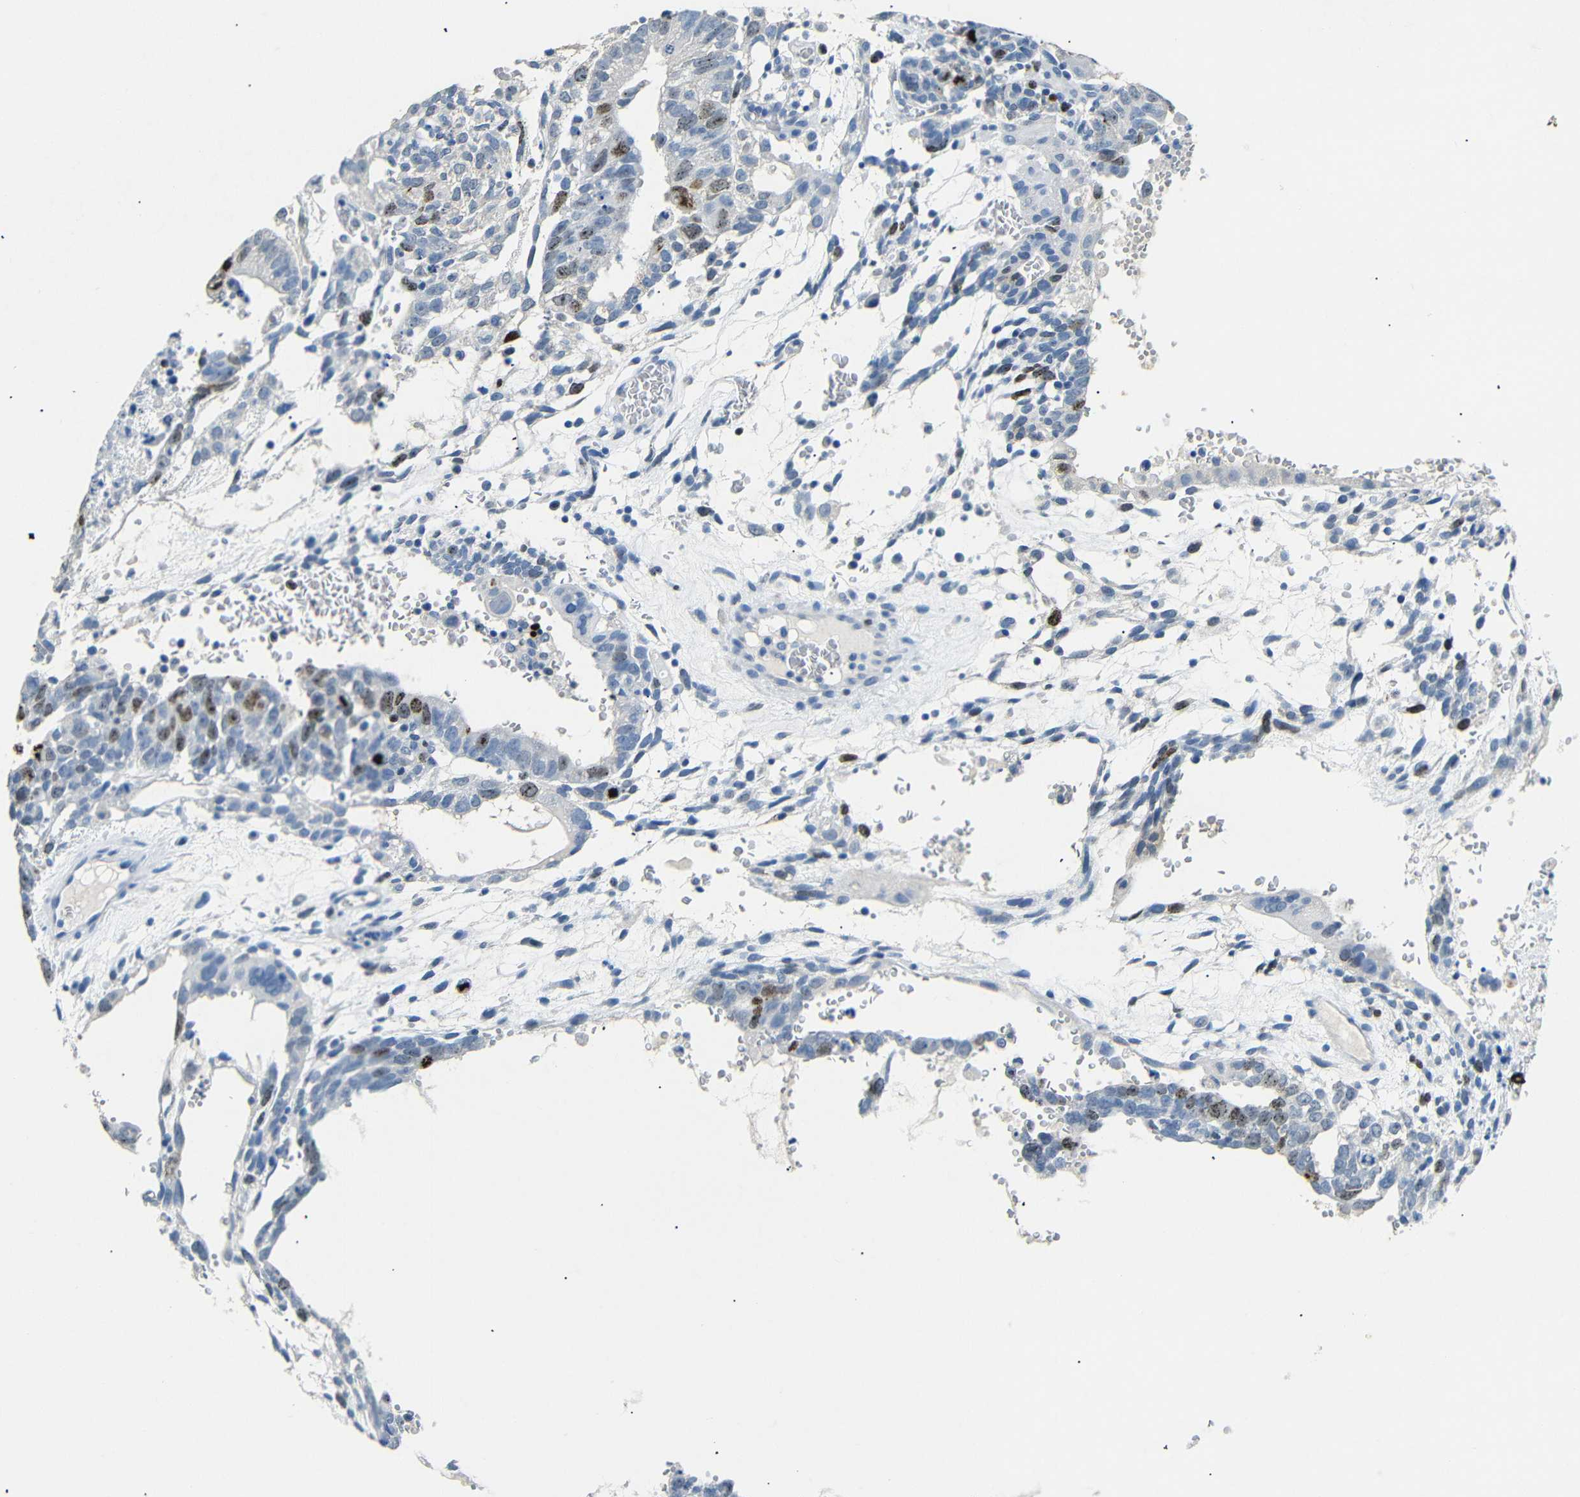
{"staining": {"intensity": "moderate", "quantity": "25%-75%", "location": "nuclear"}, "tissue": "testis cancer", "cell_type": "Tumor cells", "image_type": "cancer", "snomed": [{"axis": "morphology", "description": "Seminoma, NOS"}, {"axis": "morphology", "description": "Carcinoma, Embryonal, NOS"}, {"axis": "topography", "description": "Testis"}], "caption": "This is a photomicrograph of immunohistochemistry (IHC) staining of testis cancer (embryonal carcinoma), which shows moderate expression in the nuclear of tumor cells.", "gene": "INCENP", "patient": {"sex": "male", "age": 52}}